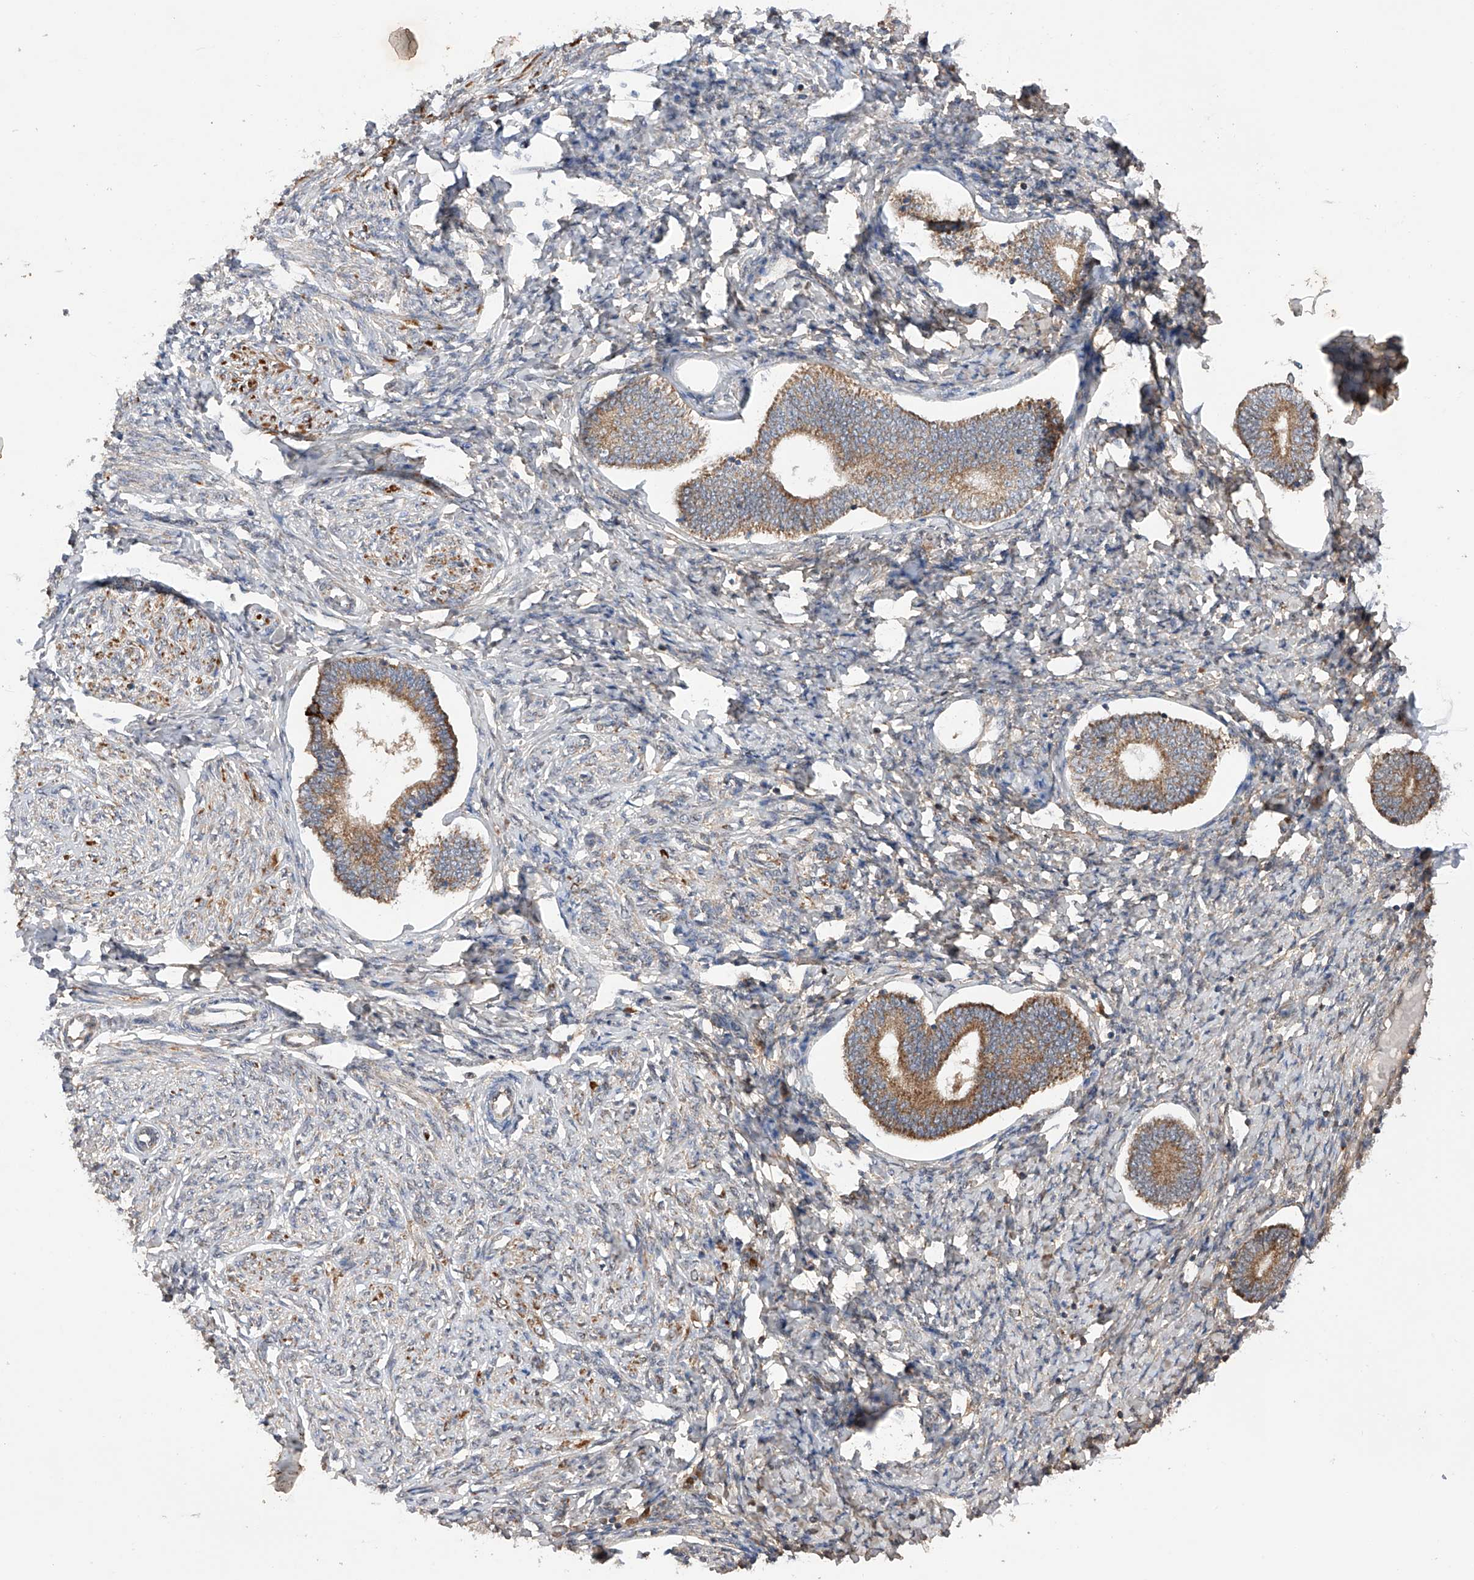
{"staining": {"intensity": "weak", "quantity": "25%-75%", "location": "cytoplasmic/membranous"}, "tissue": "endometrium", "cell_type": "Cells in endometrial stroma", "image_type": "normal", "snomed": [{"axis": "morphology", "description": "Normal tissue, NOS"}, {"axis": "topography", "description": "Endometrium"}], "caption": "Protein expression analysis of unremarkable human endometrium reveals weak cytoplasmic/membranous staining in approximately 25%-75% of cells in endometrial stroma.", "gene": "SDHAF4", "patient": {"sex": "female", "age": 72}}